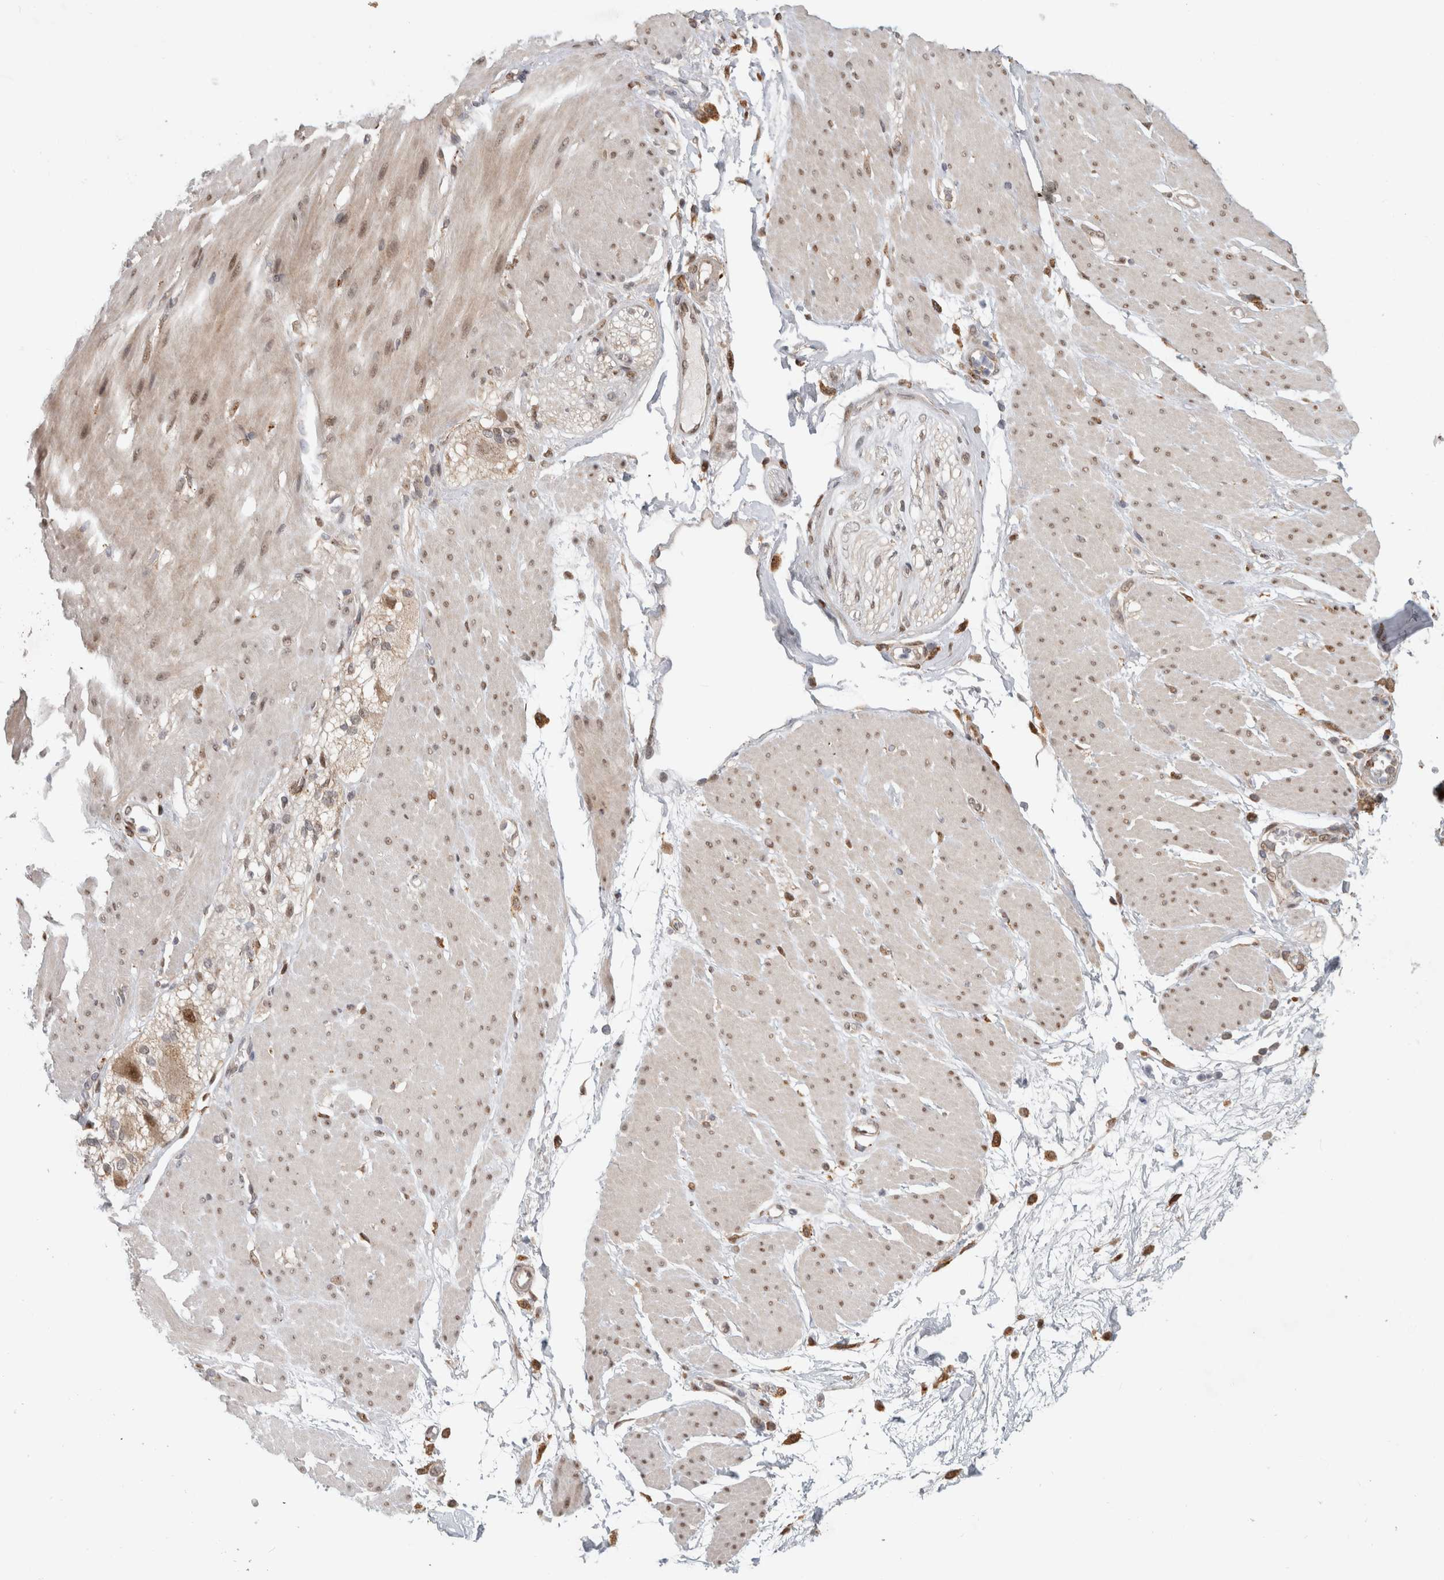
{"staining": {"intensity": "moderate", "quantity": "<25%", "location": "cytoplasmic/membranous,nuclear"}, "tissue": "adipose tissue", "cell_type": "Adipocytes", "image_type": "normal", "snomed": [{"axis": "morphology", "description": "Normal tissue, NOS"}, {"axis": "morphology", "description": "Adenocarcinoma, NOS"}, {"axis": "topography", "description": "Duodenum"}, {"axis": "topography", "description": "Peripheral nerve tissue"}], "caption": "Adipose tissue stained for a protein (brown) shows moderate cytoplasmic/membranous,nuclear positive staining in about <25% of adipocytes.", "gene": "NAB2", "patient": {"sex": "female", "age": 60}}